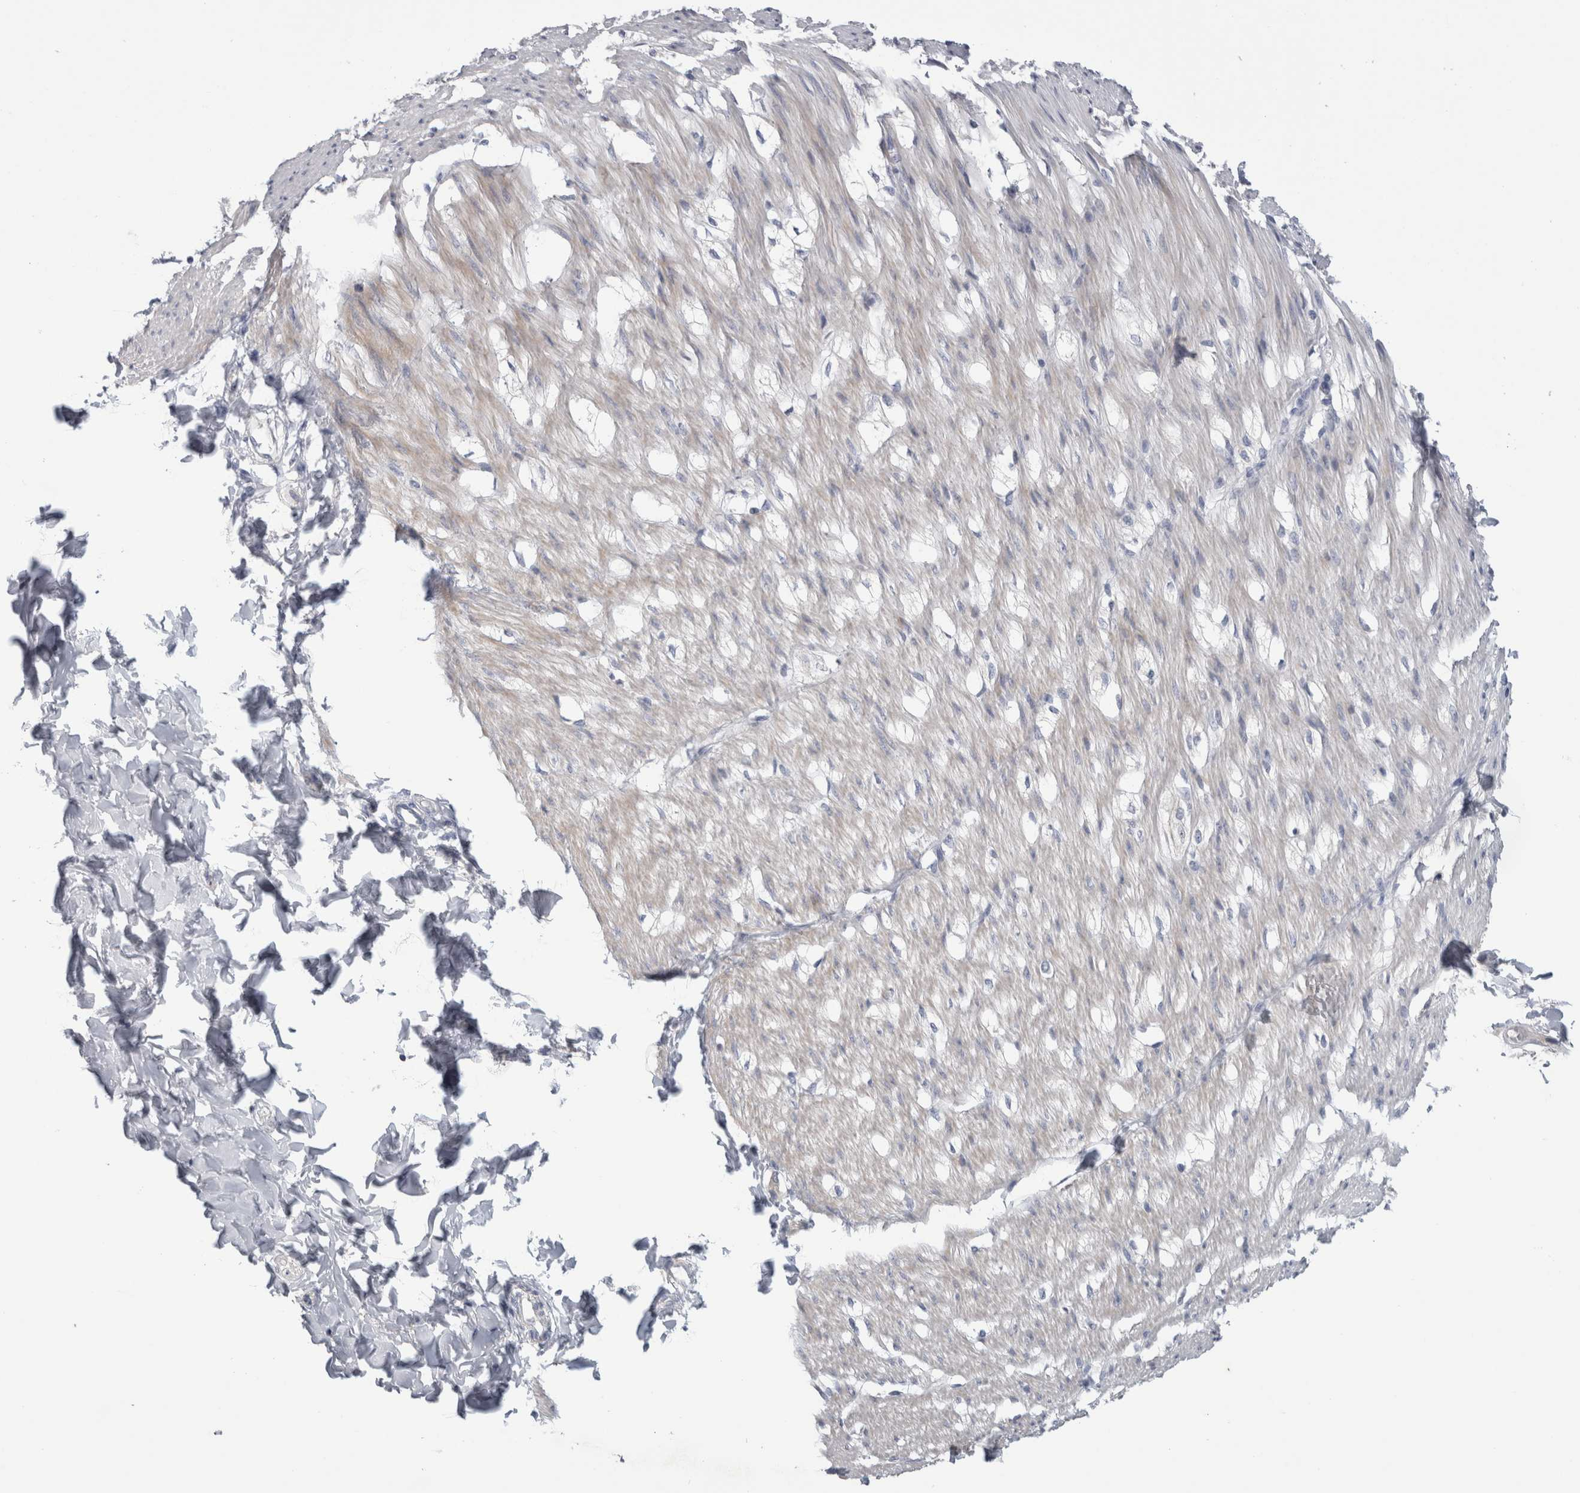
{"staining": {"intensity": "weak", "quantity": "<25%", "location": "cytoplasmic/membranous"}, "tissue": "smooth muscle", "cell_type": "Smooth muscle cells", "image_type": "normal", "snomed": [{"axis": "morphology", "description": "Normal tissue, NOS"}, {"axis": "morphology", "description": "Adenocarcinoma, NOS"}, {"axis": "topography", "description": "Smooth muscle"}, {"axis": "topography", "description": "Colon"}], "caption": "A high-resolution micrograph shows immunohistochemistry (IHC) staining of normal smooth muscle, which reveals no significant staining in smooth muscle cells.", "gene": "ADAM2", "patient": {"sex": "male", "age": 14}}